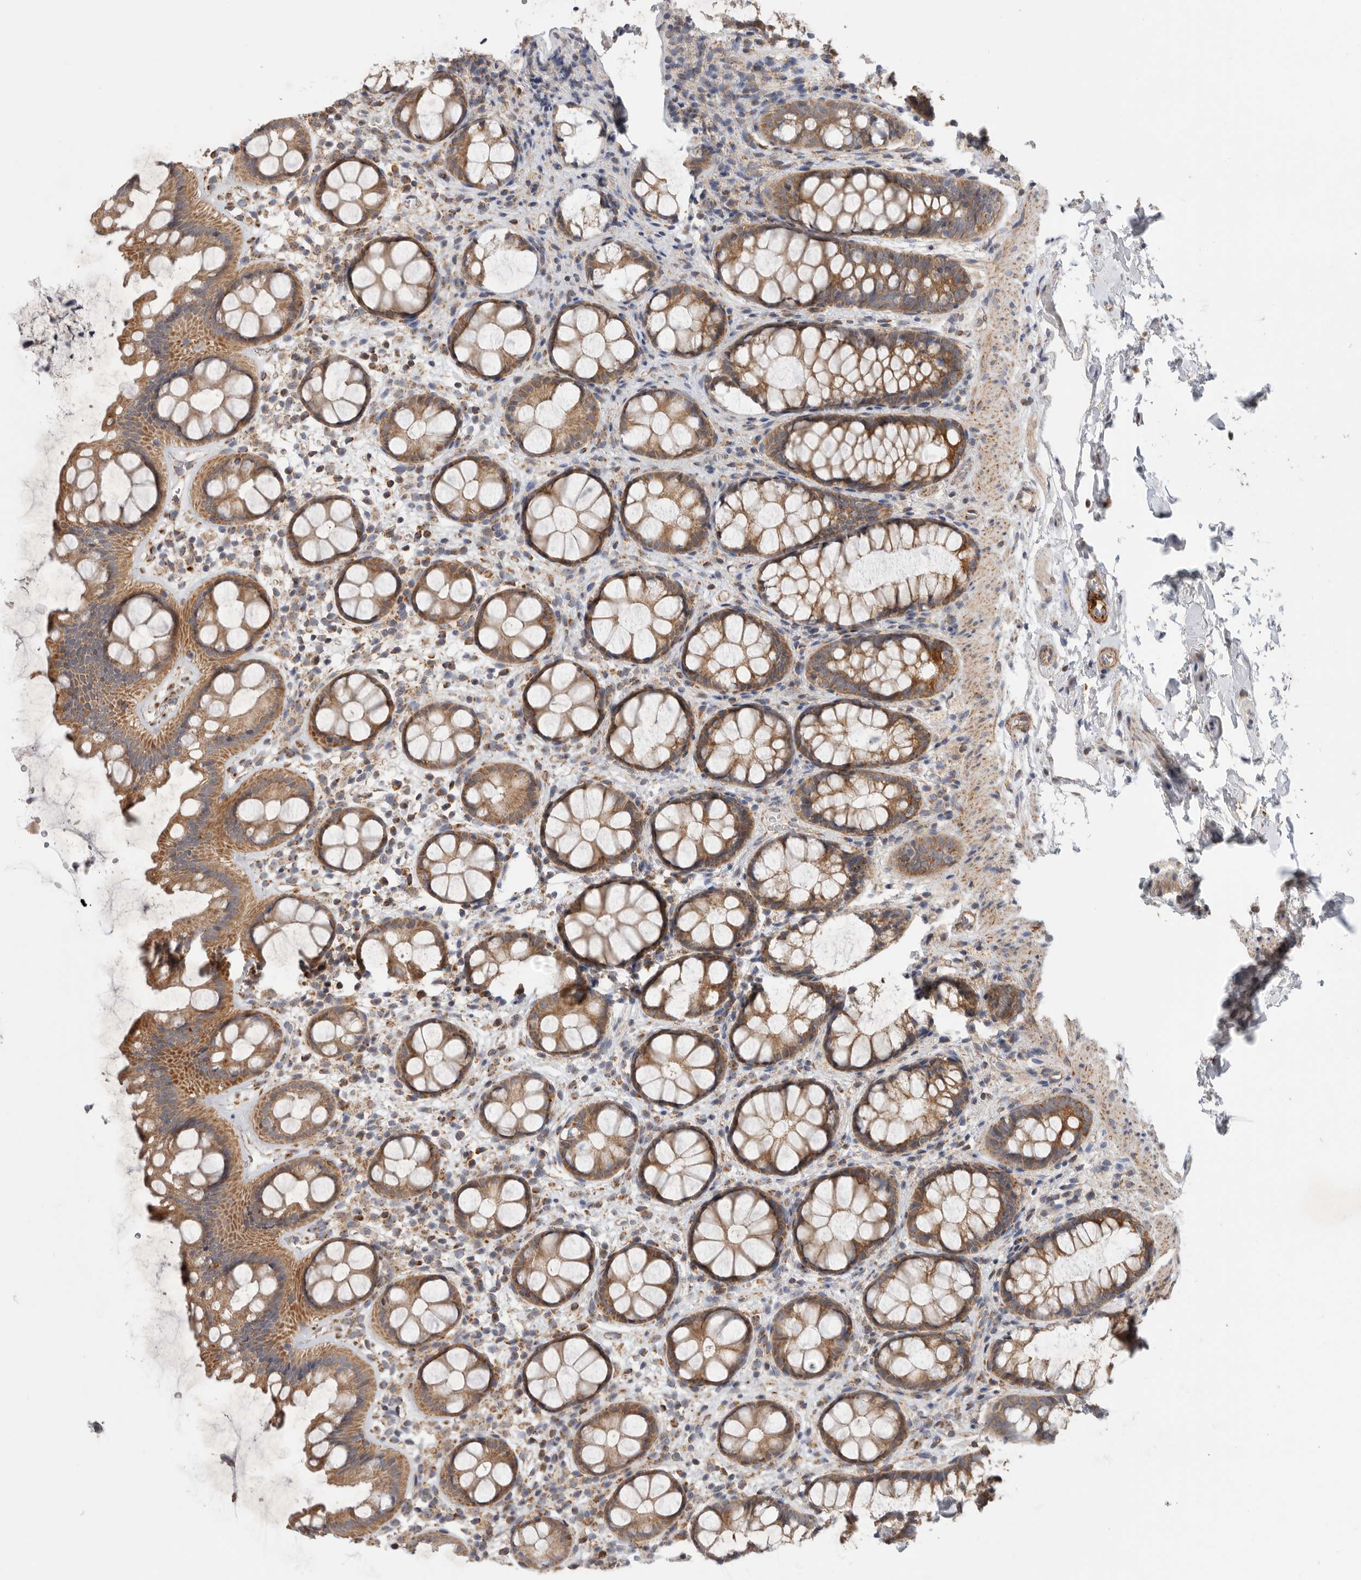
{"staining": {"intensity": "strong", "quantity": ">75%", "location": "cytoplasmic/membranous"}, "tissue": "rectum", "cell_type": "Glandular cells", "image_type": "normal", "snomed": [{"axis": "morphology", "description": "Normal tissue, NOS"}, {"axis": "topography", "description": "Rectum"}], "caption": "Immunohistochemistry image of unremarkable rectum: human rectum stained using immunohistochemistry (IHC) demonstrates high levels of strong protein expression localized specifically in the cytoplasmic/membranous of glandular cells, appearing as a cytoplasmic/membranous brown color.", "gene": "MTFR1L", "patient": {"sex": "female", "age": 65}}